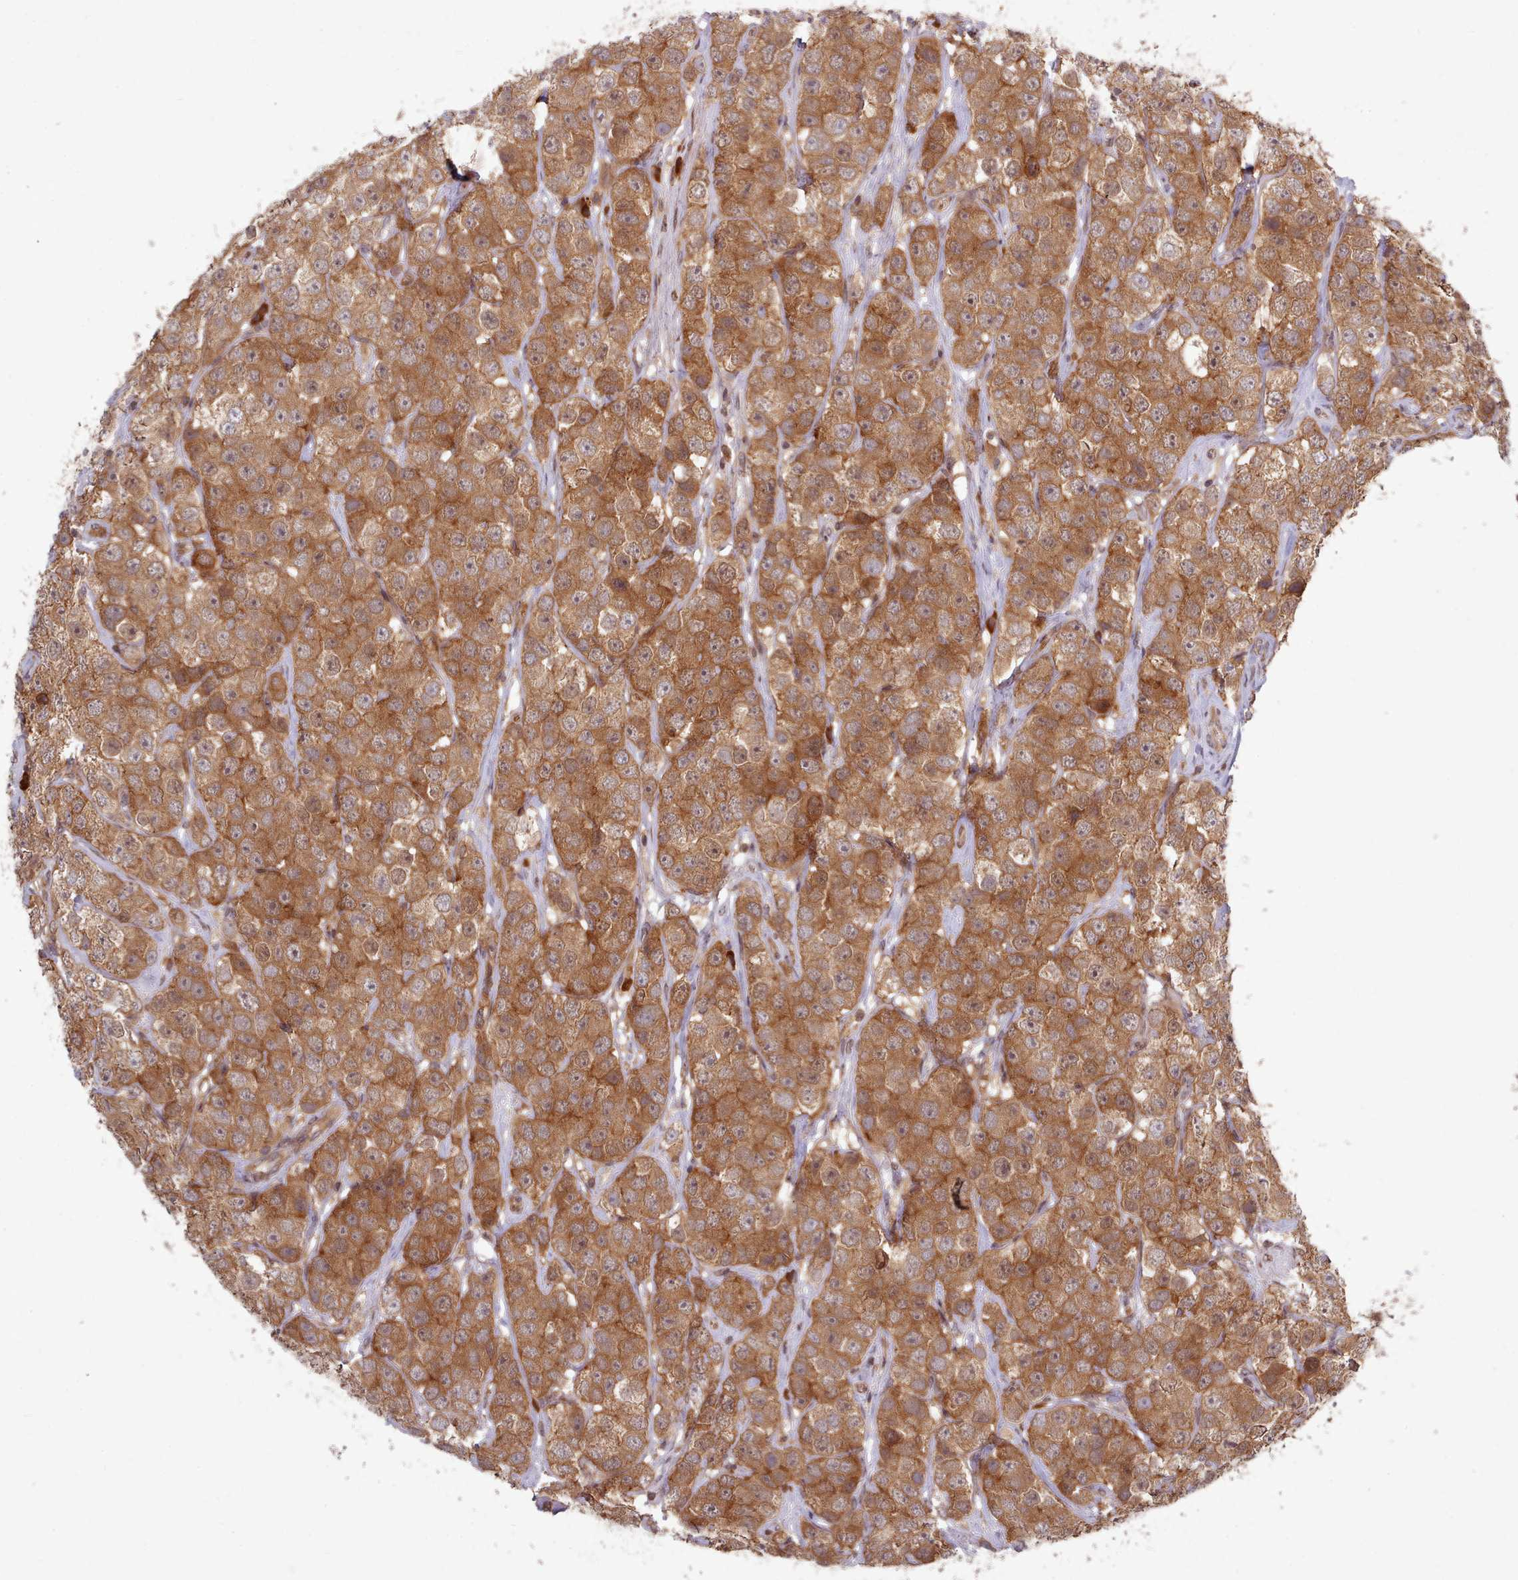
{"staining": {"intensity": "moderate", "quantity": ">75%", "location": "cytoplasmic/membranous"}, "tissue": "testis cancer", "cell_type": "Tumor cells", "image_type": "cancer", "snomed": [{"axis": "morphology", "description": "Seminoma, NOS"}, {"axis": "topography", "description": "Testis"}], "caption": "Seminoma (testis) tissue demonstrates moderate cytoplasmic/membranous positivity in about >75% of tumor cells", "gene": "UBE2G1", "patient": {"sex": "male", "age": 28}}